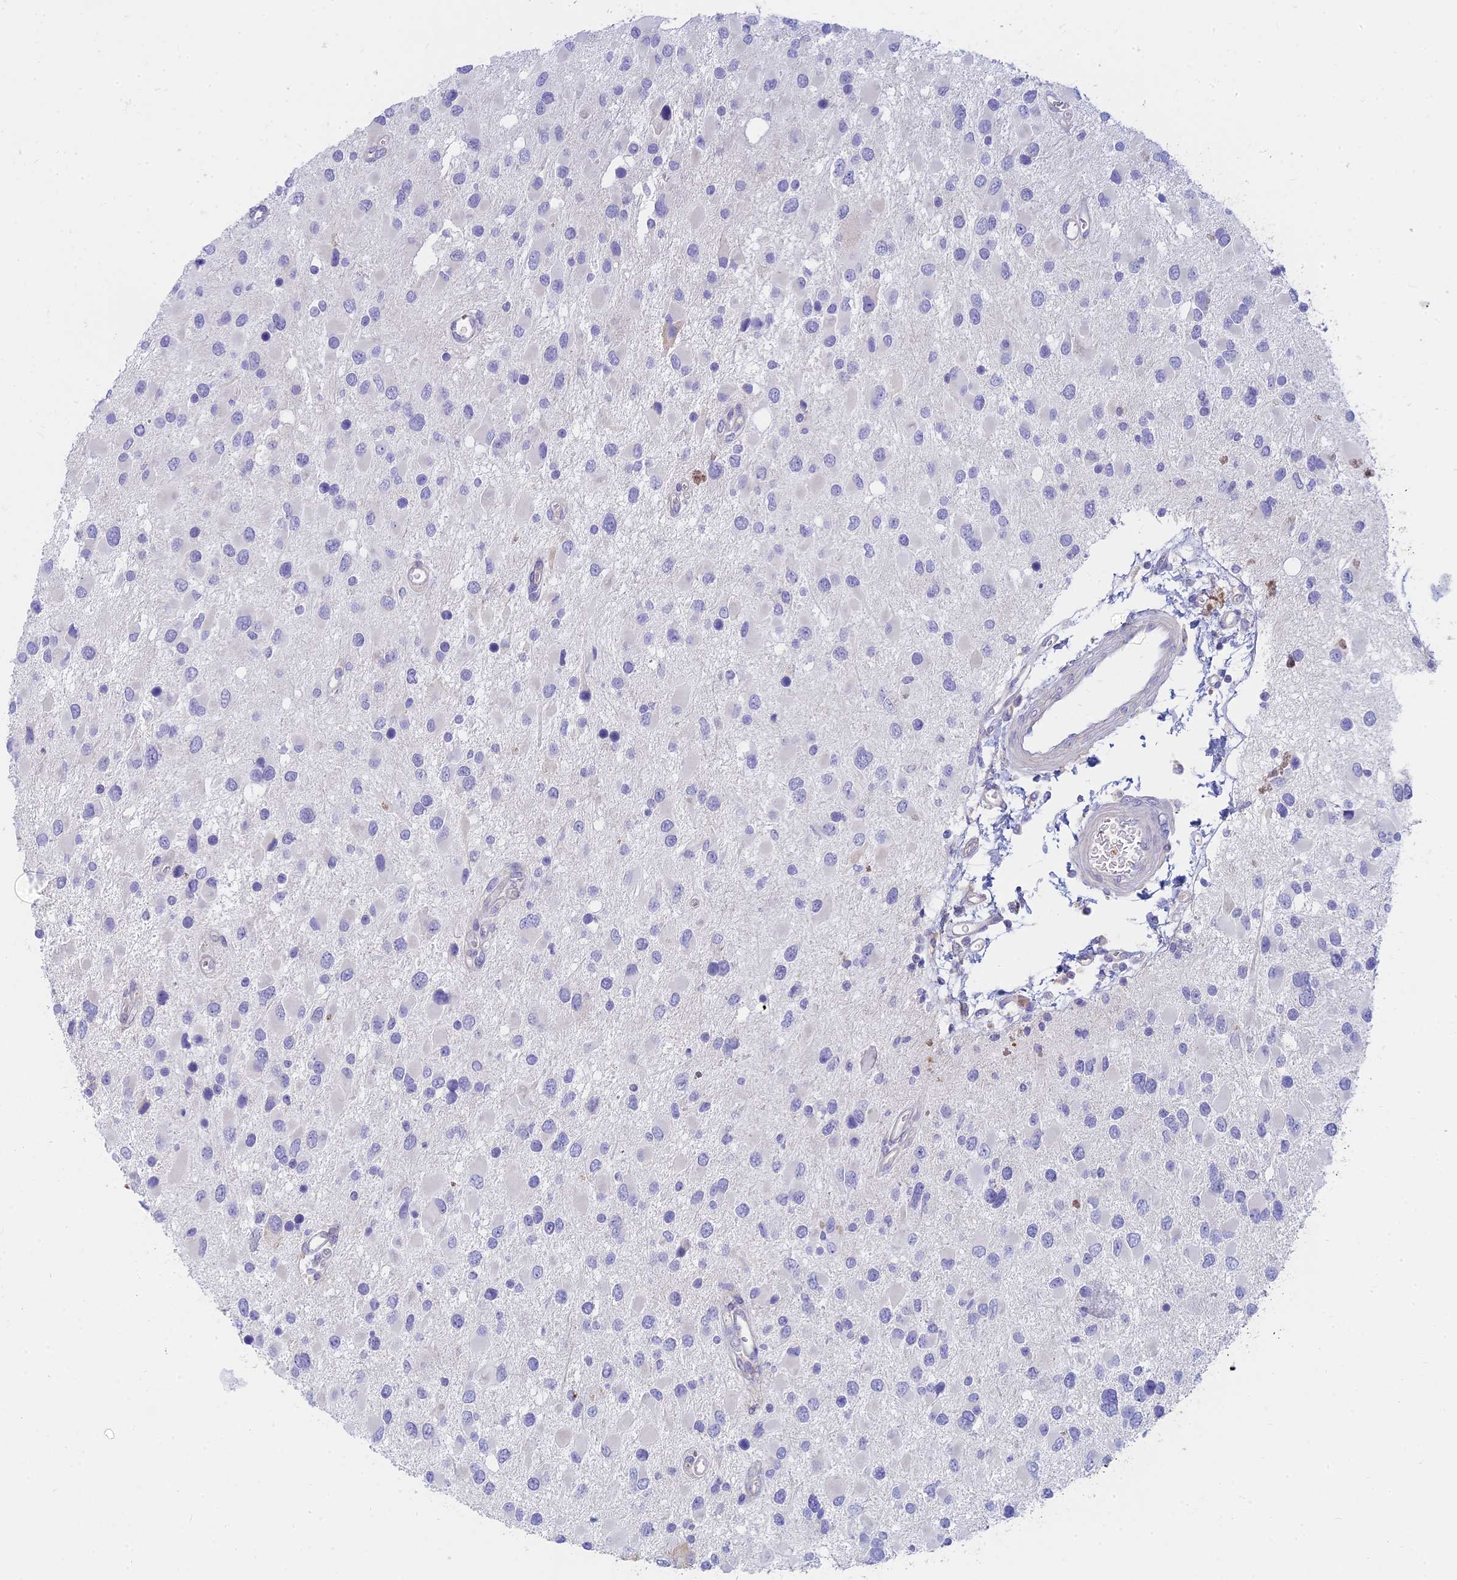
{"staining": {"intensity": "negative", "quantity": "none", "location": "none"}, "tissue": "glioma", "cell_type": "Tumor cells", "image_type": "cancer", "snomed": [{"axis": "morphology", "description": "Glioma, malignant, High grade"}, {"axis": "topography", "description": "Brain"}], "caption": "Immunohistochemistry (IHC) micrograph of glioma stained for a protein (brown), which exhibits no staining in tumor cells. The staining is performed using DAB (3,3'-diaminobenzidine) brown chromogen with nuclei counter-stained in using hematoxylin.", "gene": "STRN4", "patient": {"sex": "male", "age": 53}}